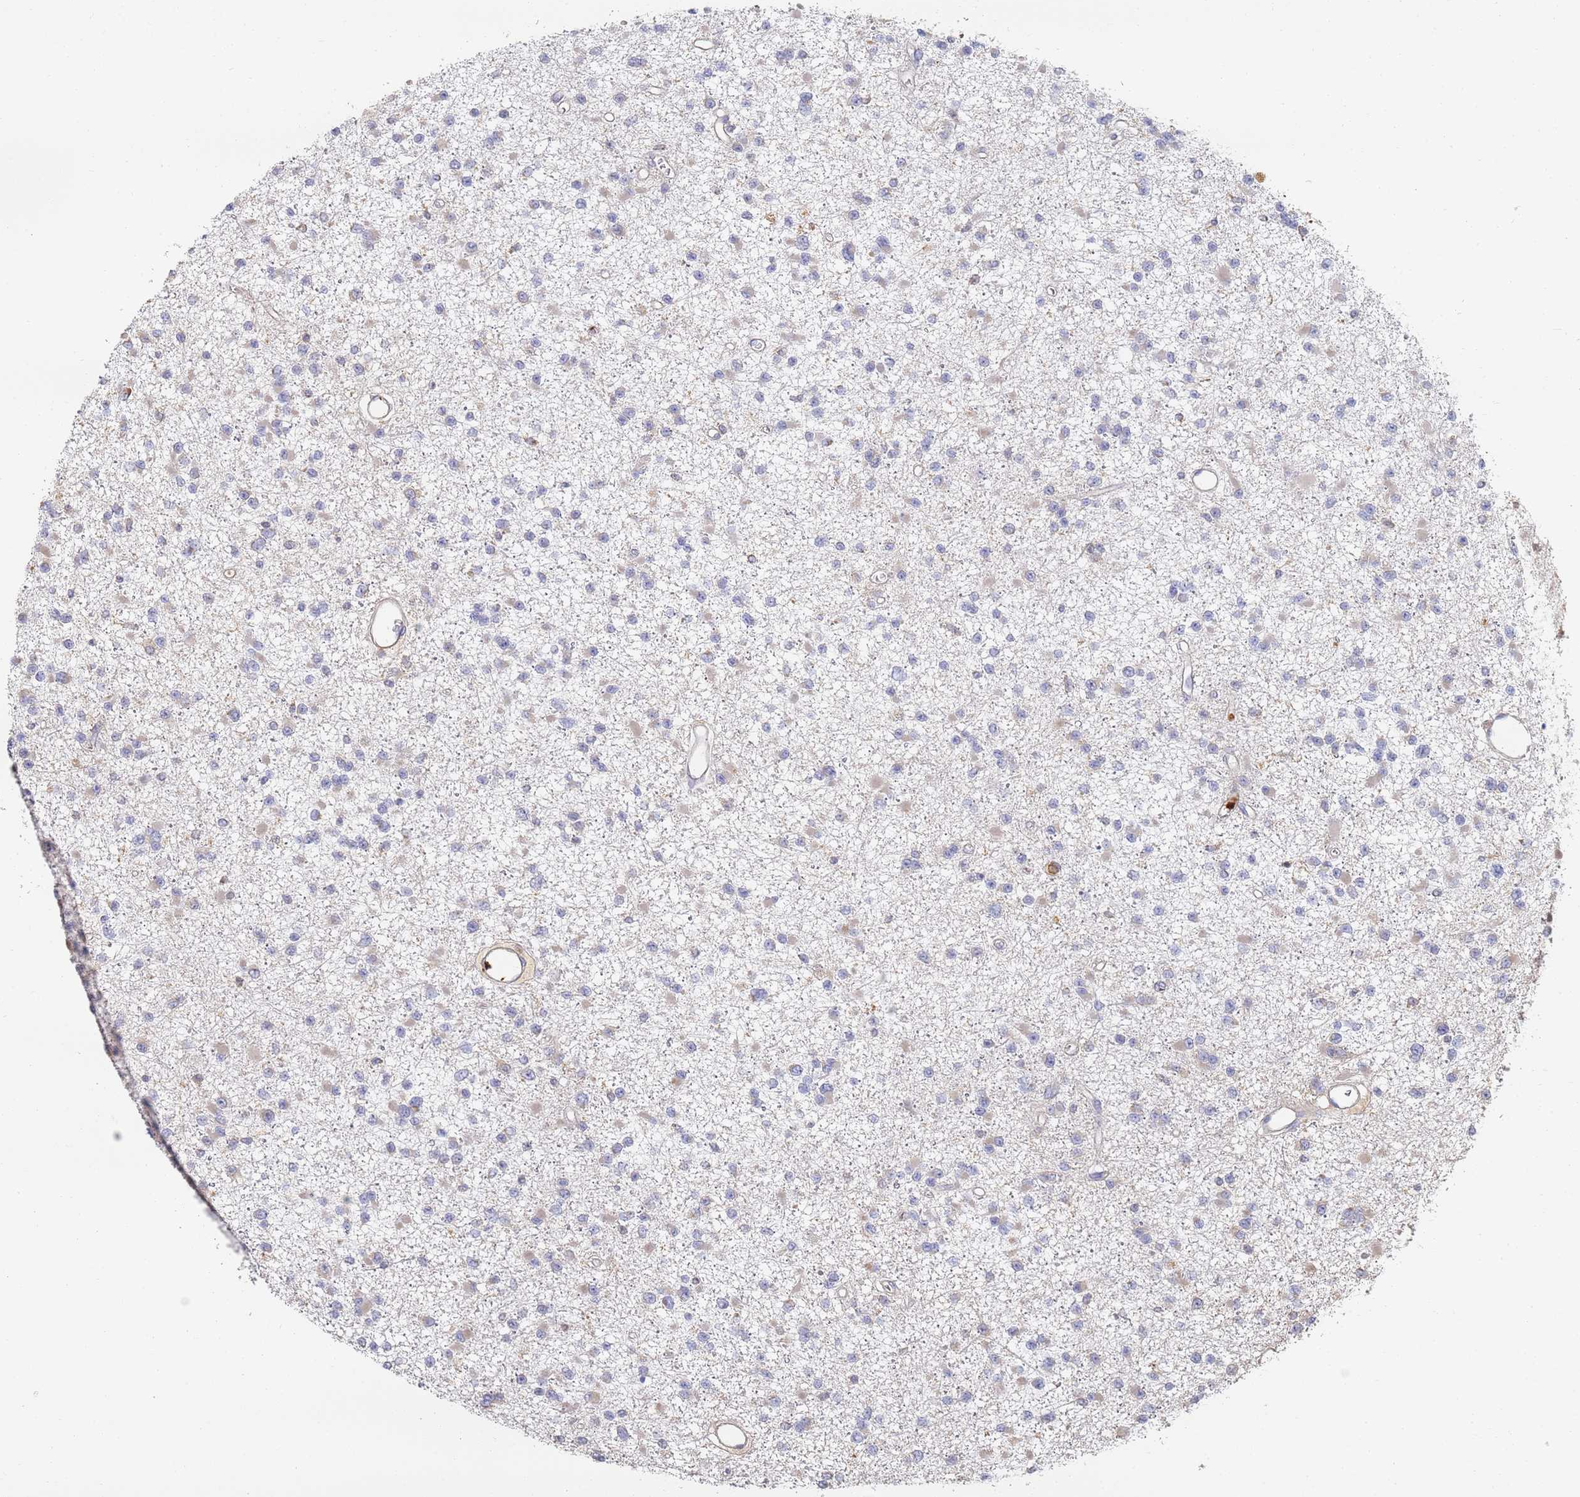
{"staining": {"intensity": "weak", "quantity": "<25%", "location": "cytoplasmic/membranous"}, "tissue": "glioma", "cell_type": "Tumor cells", "image_type": "cancer", "snomed": [{"axis": "morphology", "description": "Glioma, malignant, Low grade"}, {"axis": "topography", "description": "Brain"}], "caption": "This is an immunohistochemistry (IHC) photomicrograph of human low-grade glioma (malignant). There is no staining in tumor cells.", "gene": "BIN2", "patient": {"sex": "female", "age": 22}}